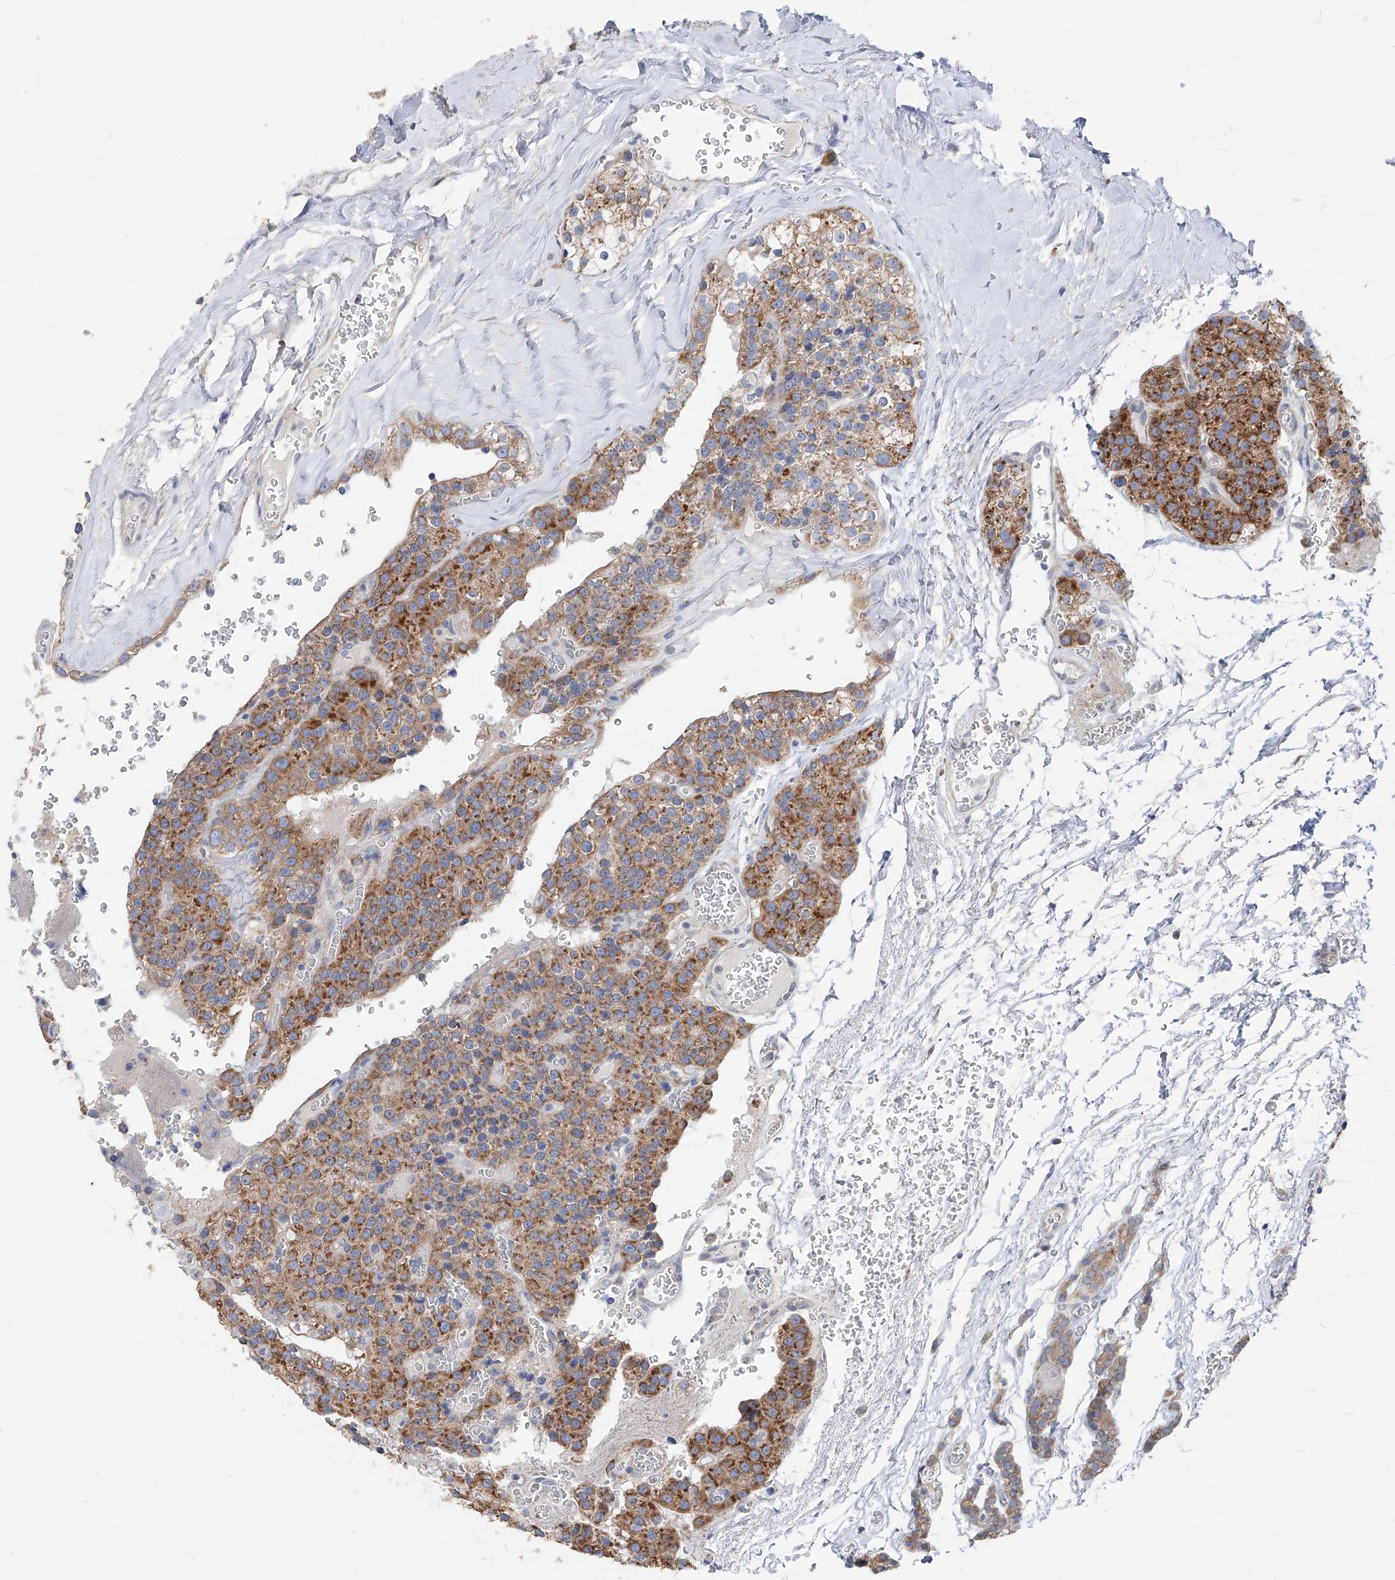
{"staining": {"intensity": "moderate", "quantity": "25%-75%", "location": "cytoplasmic/membranous"}, "tissue": "parathyroid gland", "cell_type": "Glandular cells", "image_type": "normal", "snomed": [{"axis": "morphology", "description": "Normal tissue, NOS"}, {"axis": "topography", "description": "Parathyroid gland"}], "caption": "Human parathyroid gland stained for a protein (brown) exhibits moderate cytoplasmic/membranous positive staining in approximately 25%-75% of glandular cells.", "gene": "UFL1", "patient": {"sex": "female", "age": 64}}